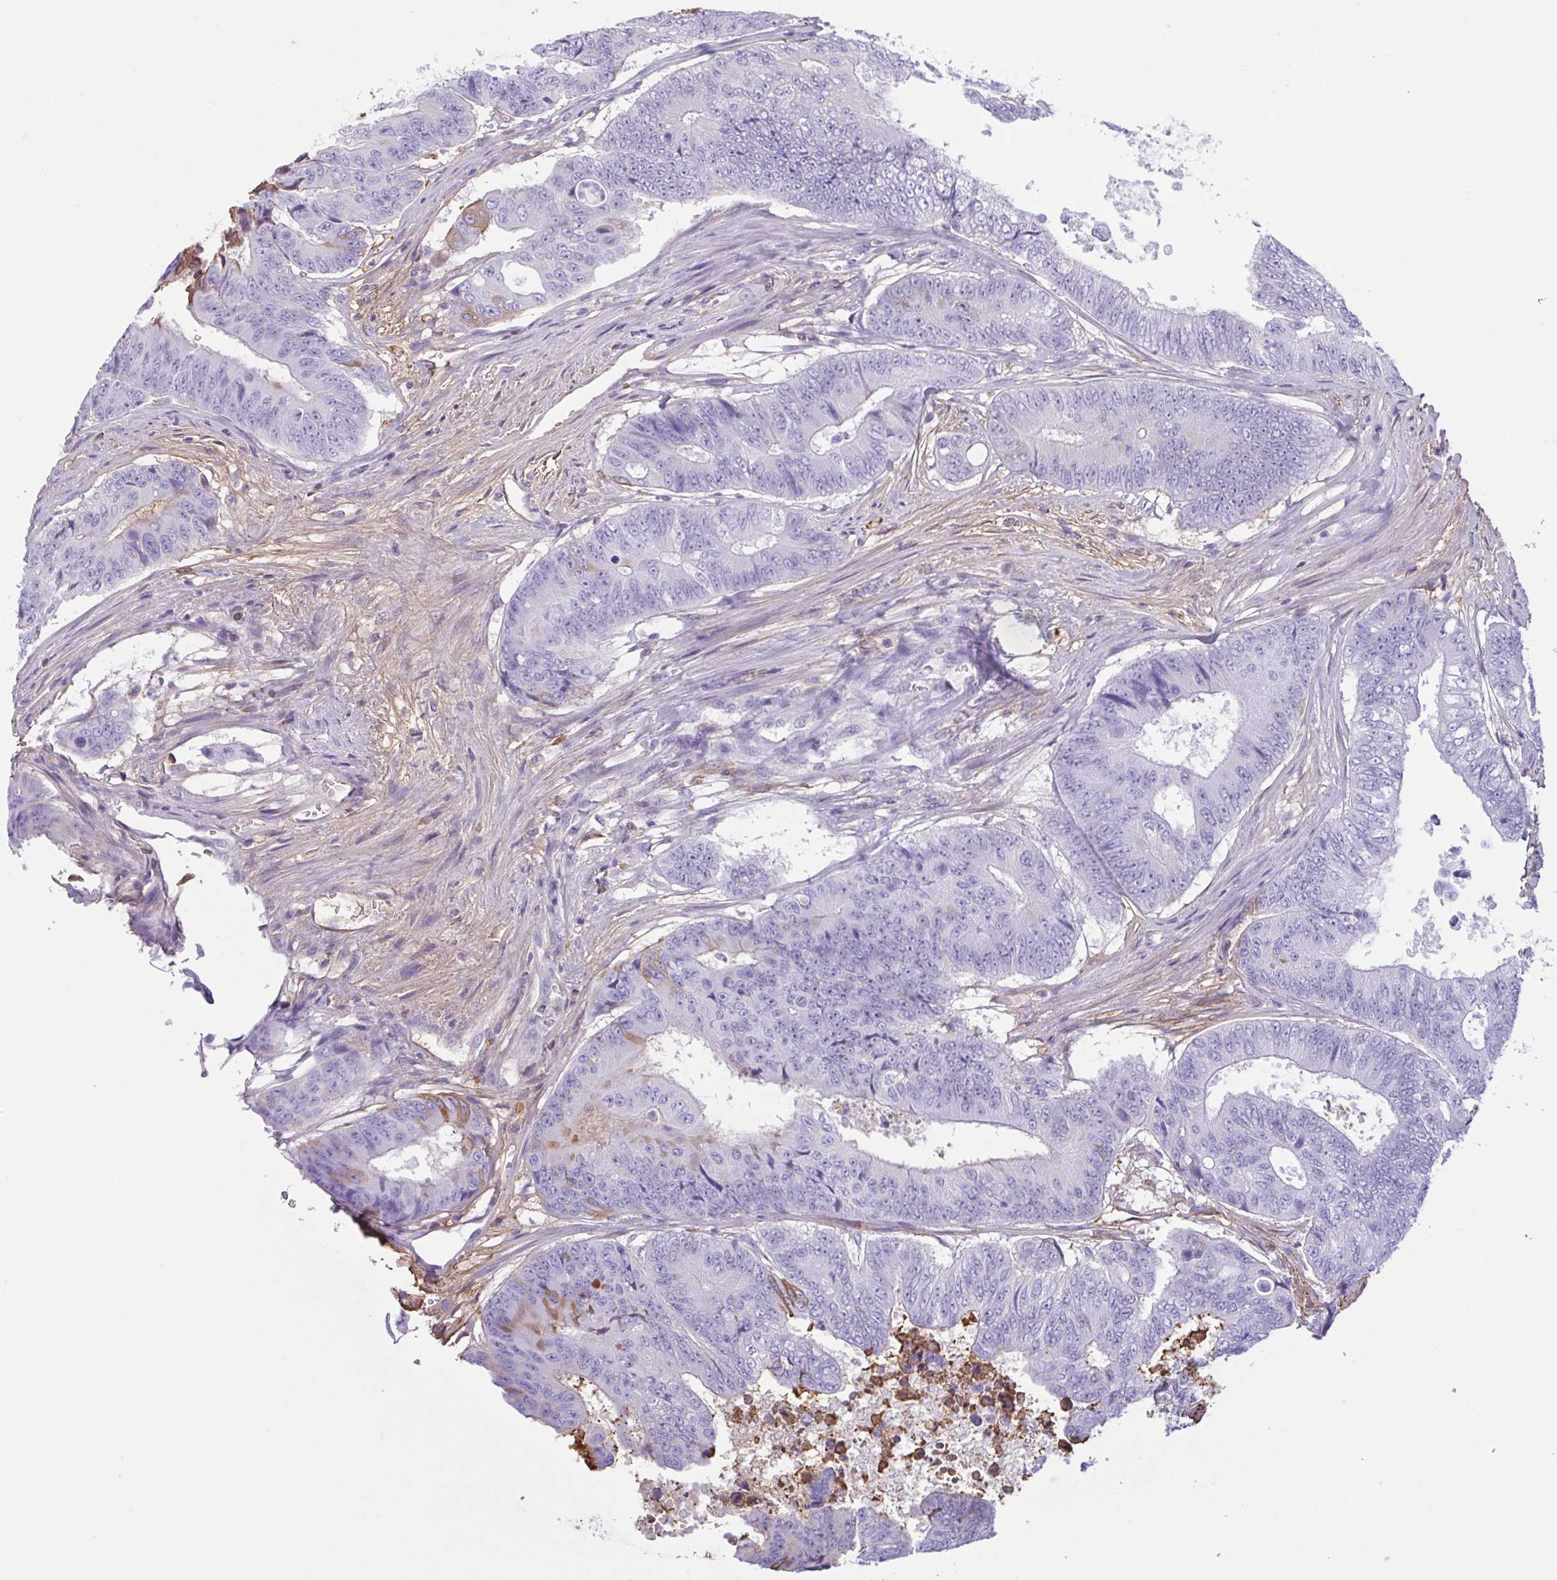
{"staining": {"intensity": "moderate", "quantity": "<25%", "location": "cytoplasmic/membranous"}, "tissue": "colorectal cancer", "cell_type": "Tumor cells", "image_type": "cancer", "snomed": [{"axis": "morphology", "description": "Adenocarcinoma, NOS"}, {"axis": "topography", "description": "Colon"}], "caption": "Colorectal adenocarcinoma was stained to show a protein in brown. There is low levels of moderate cytoplasmic/membranous staining in about <25% of tumor cells. (Stains: DAB in brown, nuclei in blue, Microscopy: brightfield microscopy at high magnification).", "gene": "LARGE2", "patient": {"sex": "female", "age": 48}}